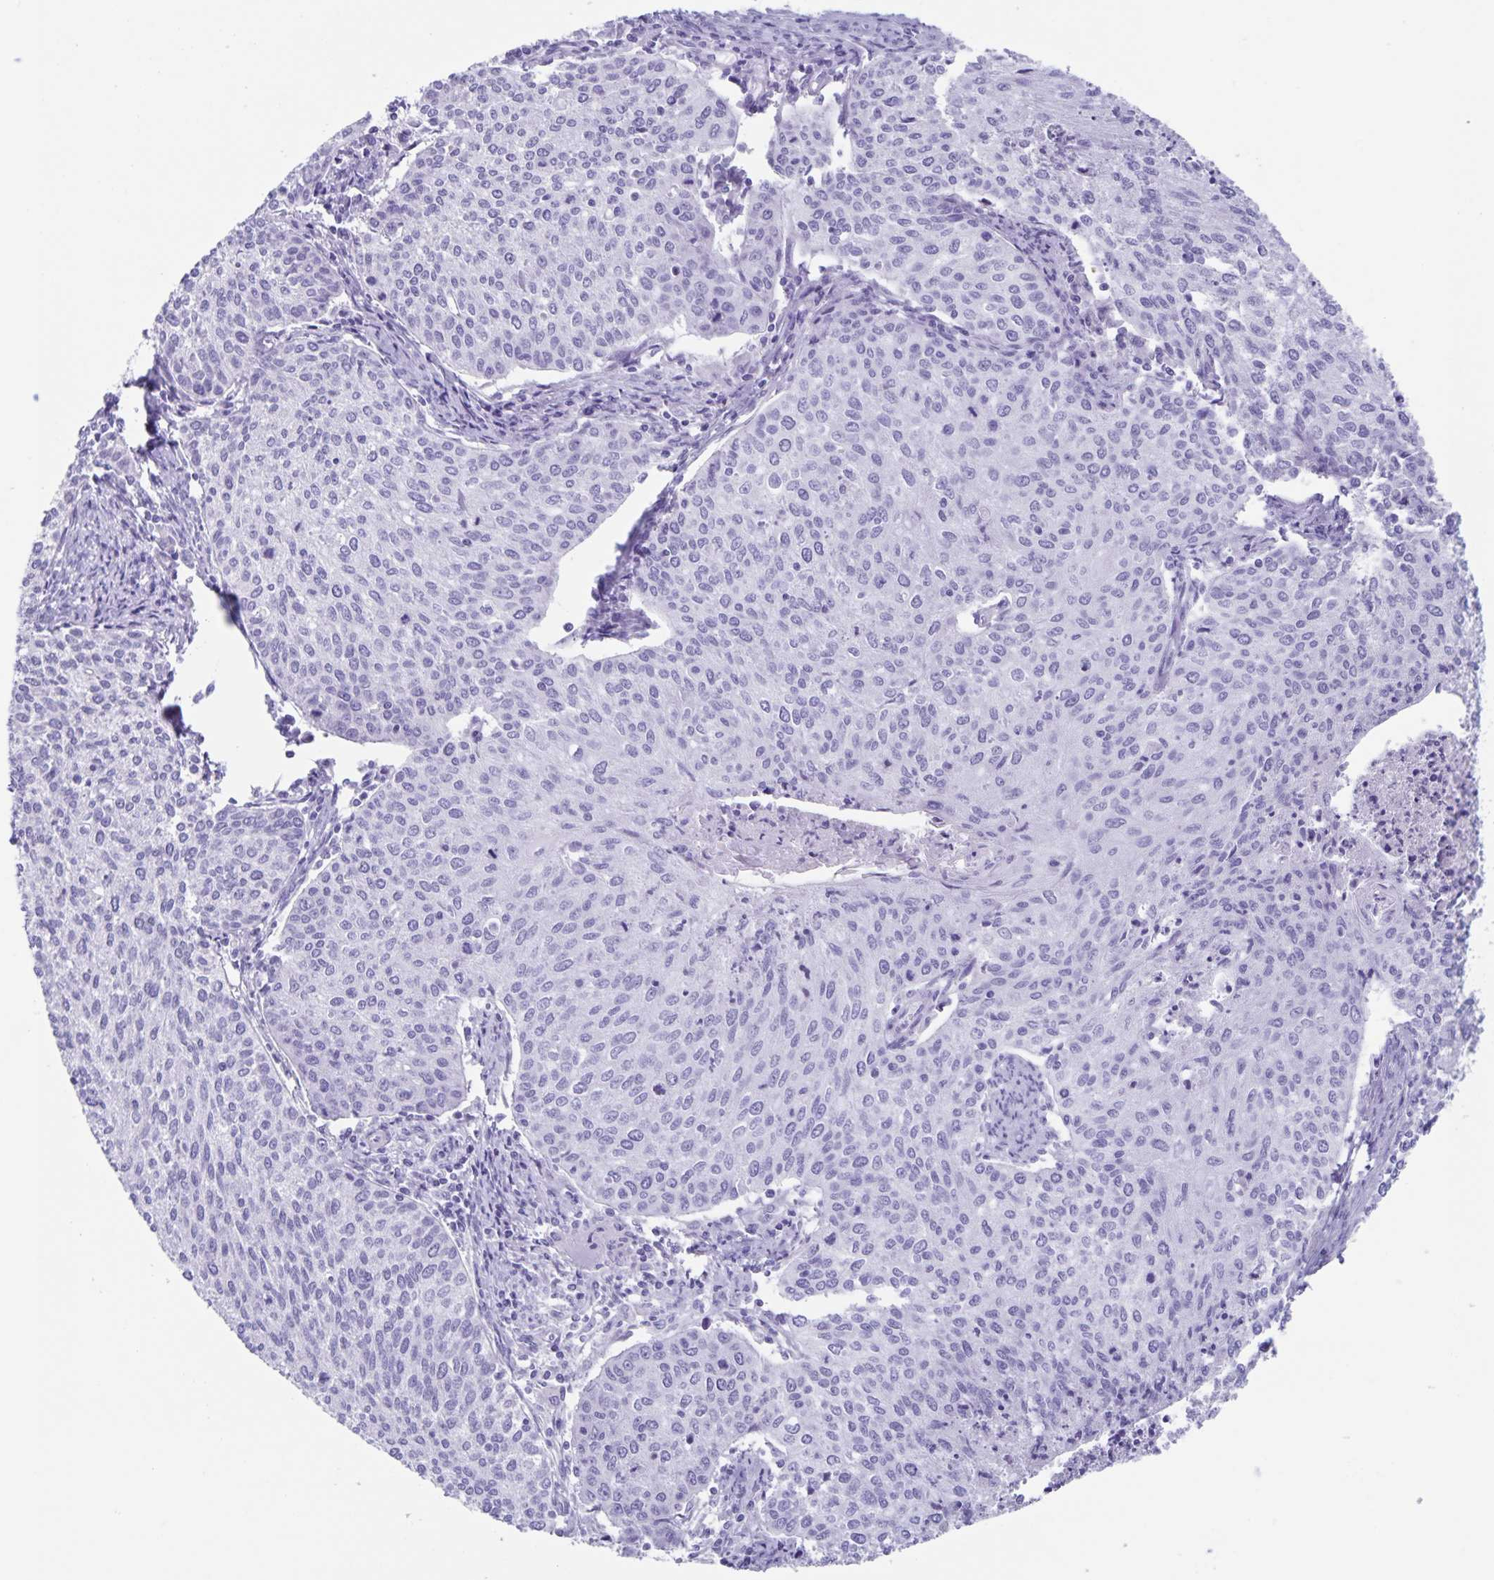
{"staining": {"intensity": "negative", "quantity": "none", "location": "none"}, "tissue": "cervical cancer", "cell_type": "Tumor cells", "image_type": "cancer", "snomed": [{"axis": "morphology", "description": "Squamous cell carcinoma, NOS"}, {"axis": "topography", "description": "Cervix"}], "caption": "Human cervical cancer stained for a protein using IHC shows no positivity in tumor cells.", "gene": "C11orf42", "patient": {"sex": "female", "age": 38}}